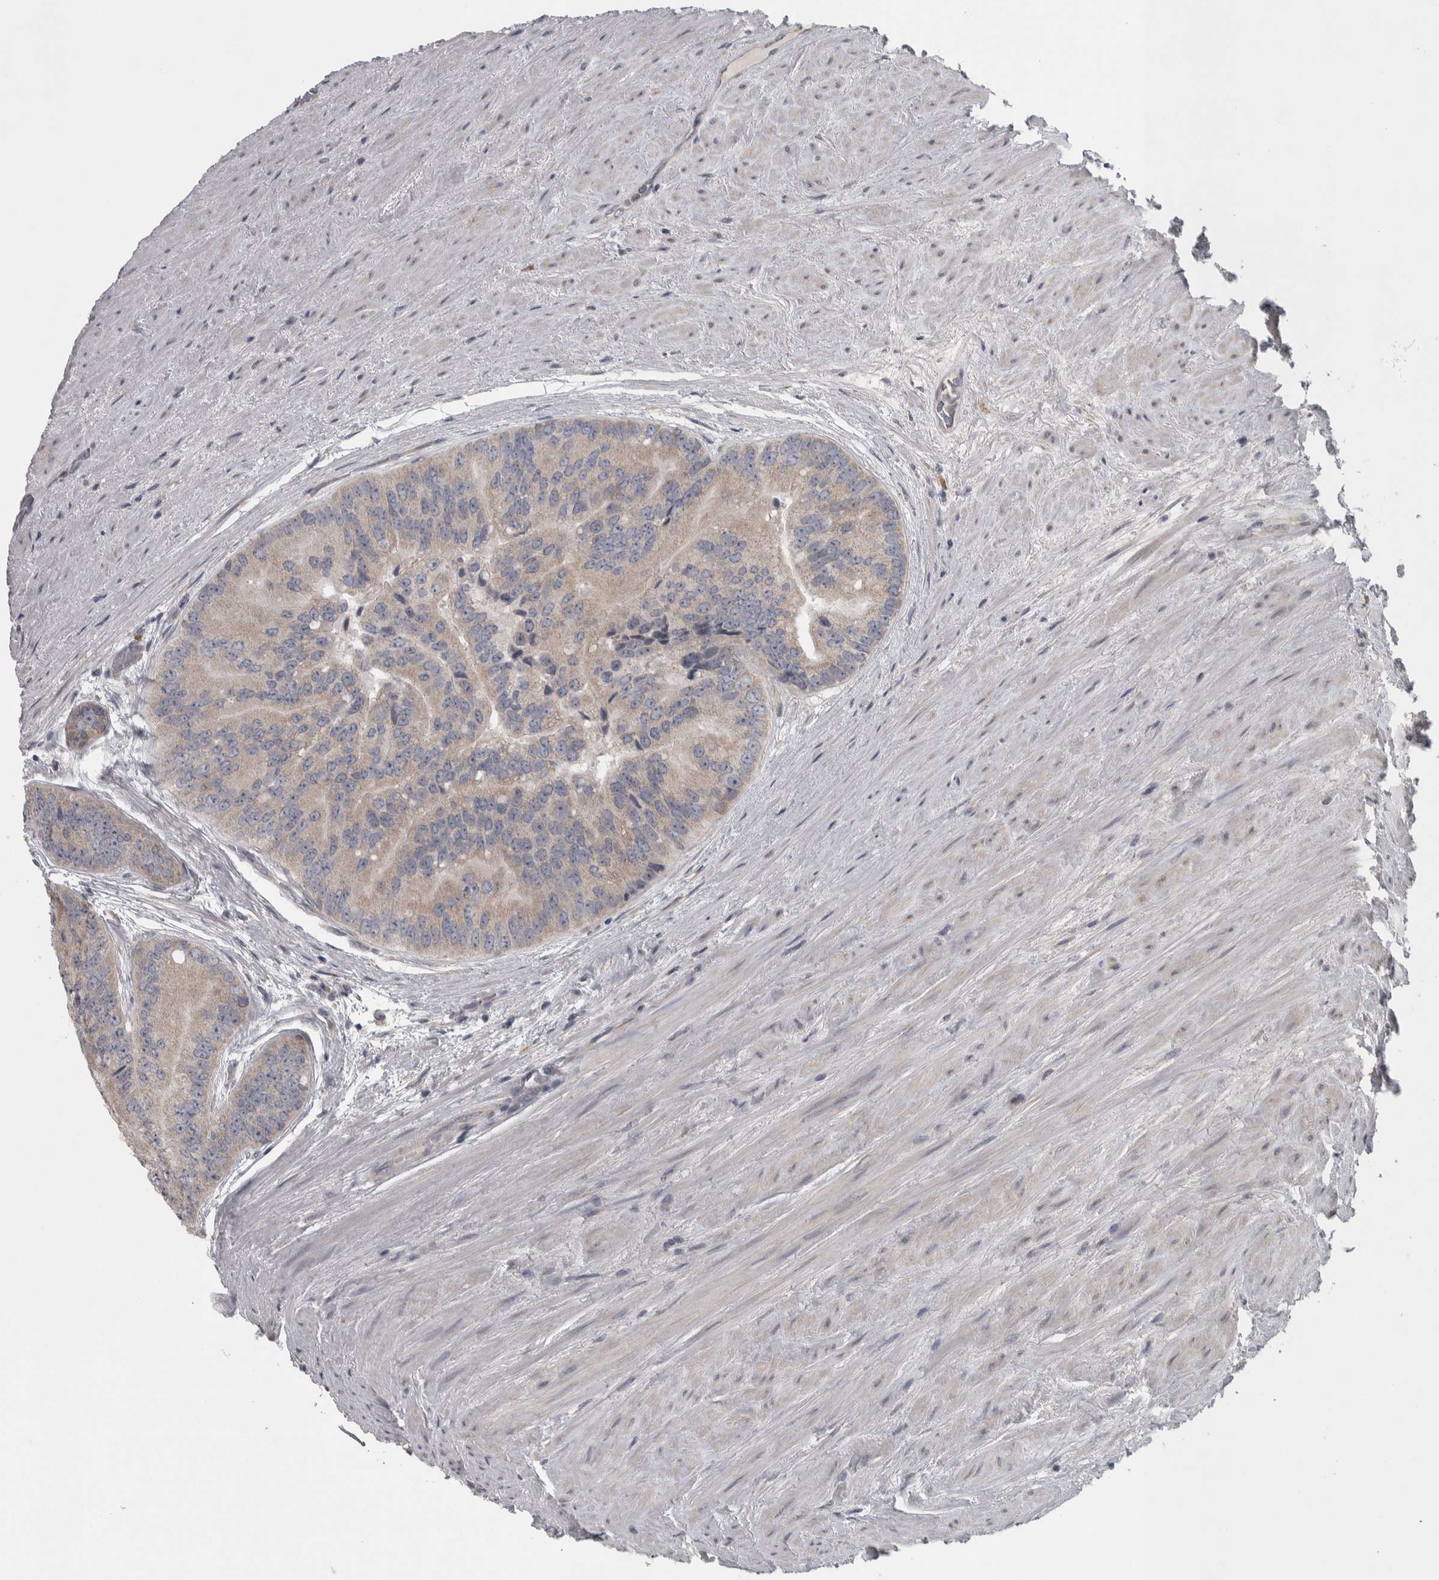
{"staining": {"intensity": "weak", "quantity": "<25%", "location": "cytoplasmic/membranous"}, "tissue": "prostate cancer", "cell_type": "Tumor cells", "image_type": "cancer", "snomed": [{"axis": "morphology", "description": "Adenocarcinoma, High grade"}, {"axis": "topography", "description": "Prostate"}], "caption": "A histopathology image of prostate adenocarcinoma (high-grade) stained for a protein reveals no brown staining in tumor cells.", "gene": "SRP68", "patient": {"sex": "male", "age": 70}}